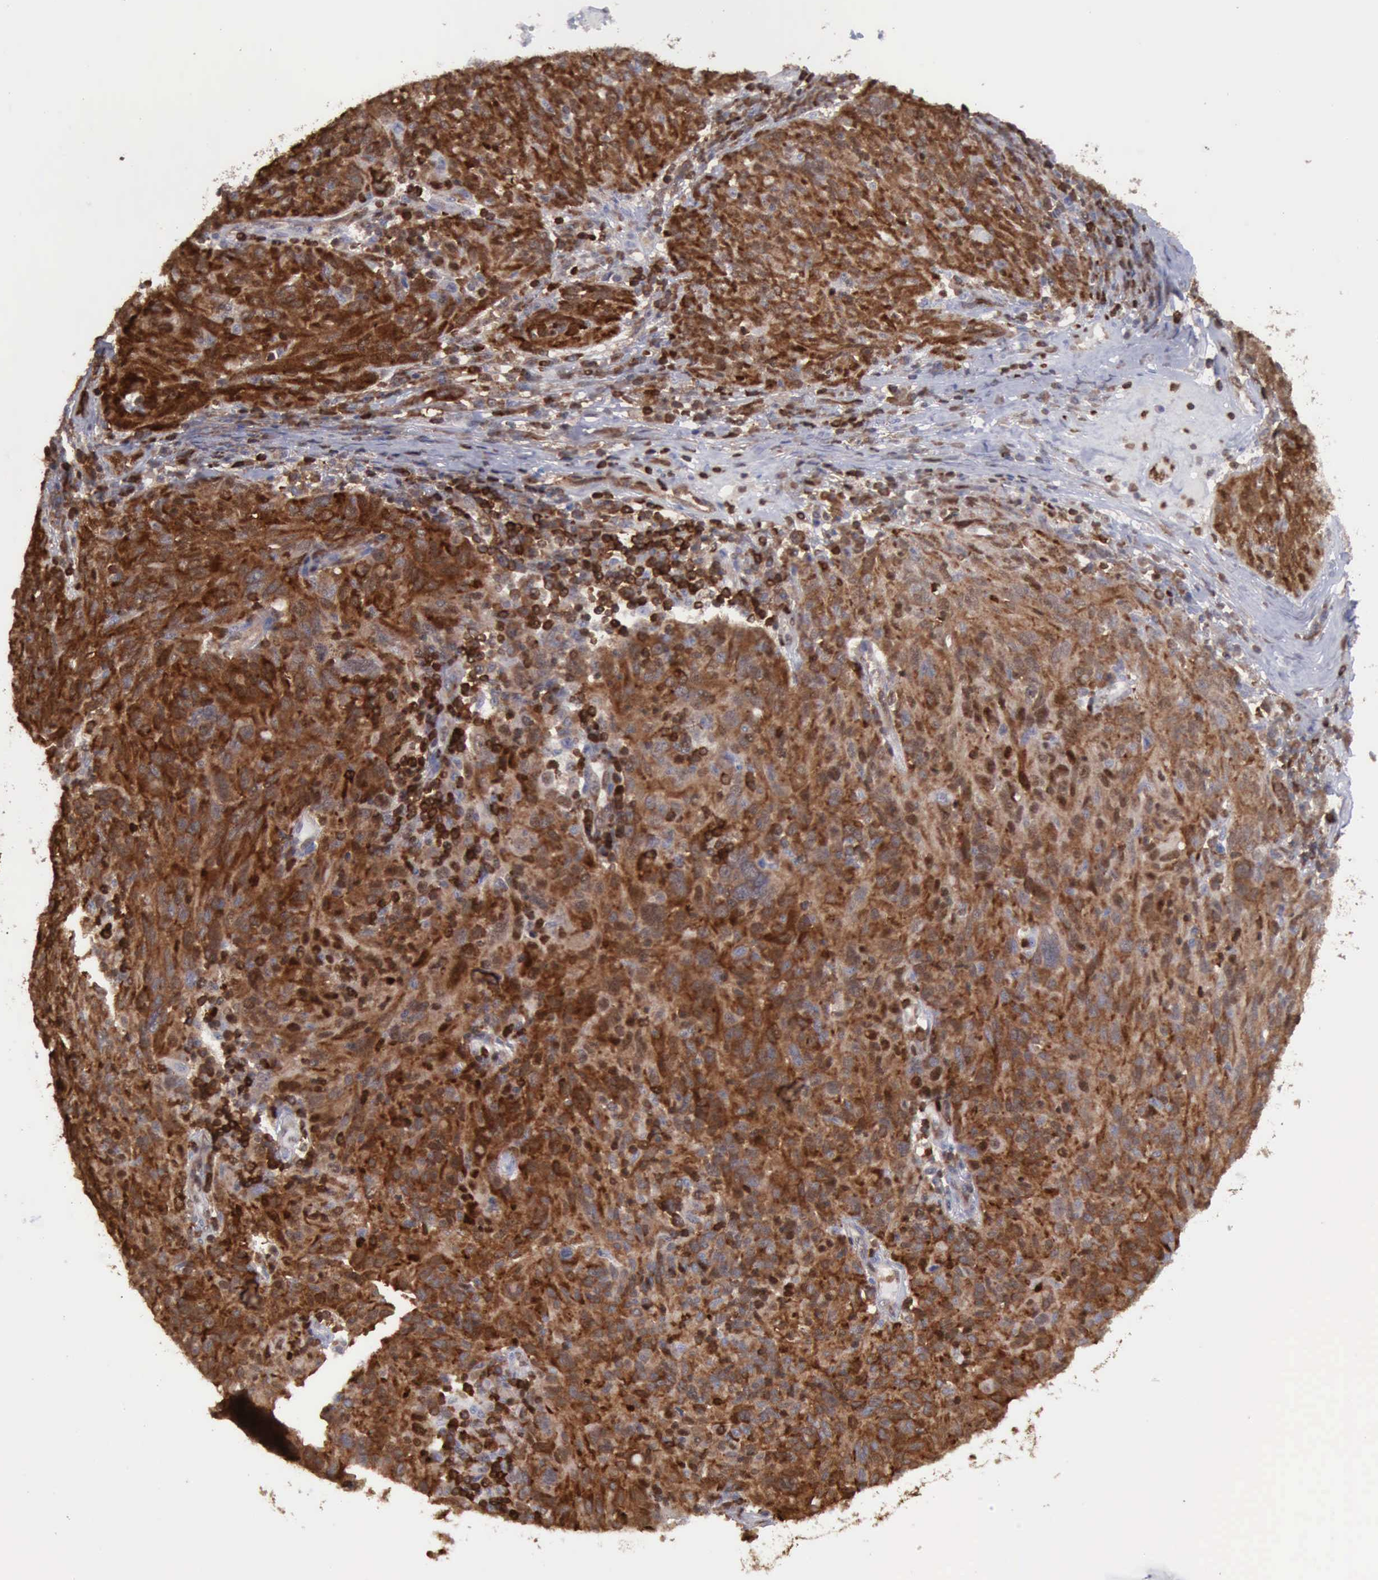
{"staining": {"intensity": "strong", "quantity": ">75%", "location": "cytoplasmic/membranous,nuclear"}, "tissue": "ovarian cancer", "cell_type": "Tumor cells", "image_type": "cancer", "snomed": [{"axis": "morphology", "description": "Carcinoma, endometroid"}, {"axis": "topography", "description": "Ovary"}], "caption": "IHC staining of endometroid carcinoma (ovarian), which exhibits high levels of strong cytoplasmic/membranous and nuclear positivity in approximately >75% of tumor cells indicating strong cytoplasmic/membranous and nuclear protein expression. The staining was performed using DAB (3,3'-diaminobenzidine) (brown) for protein detection and nuclei were counterstained in hematoxylin (blue).", "gene": "PDCD4", "patient": {"sex": "female", "age": 50}}